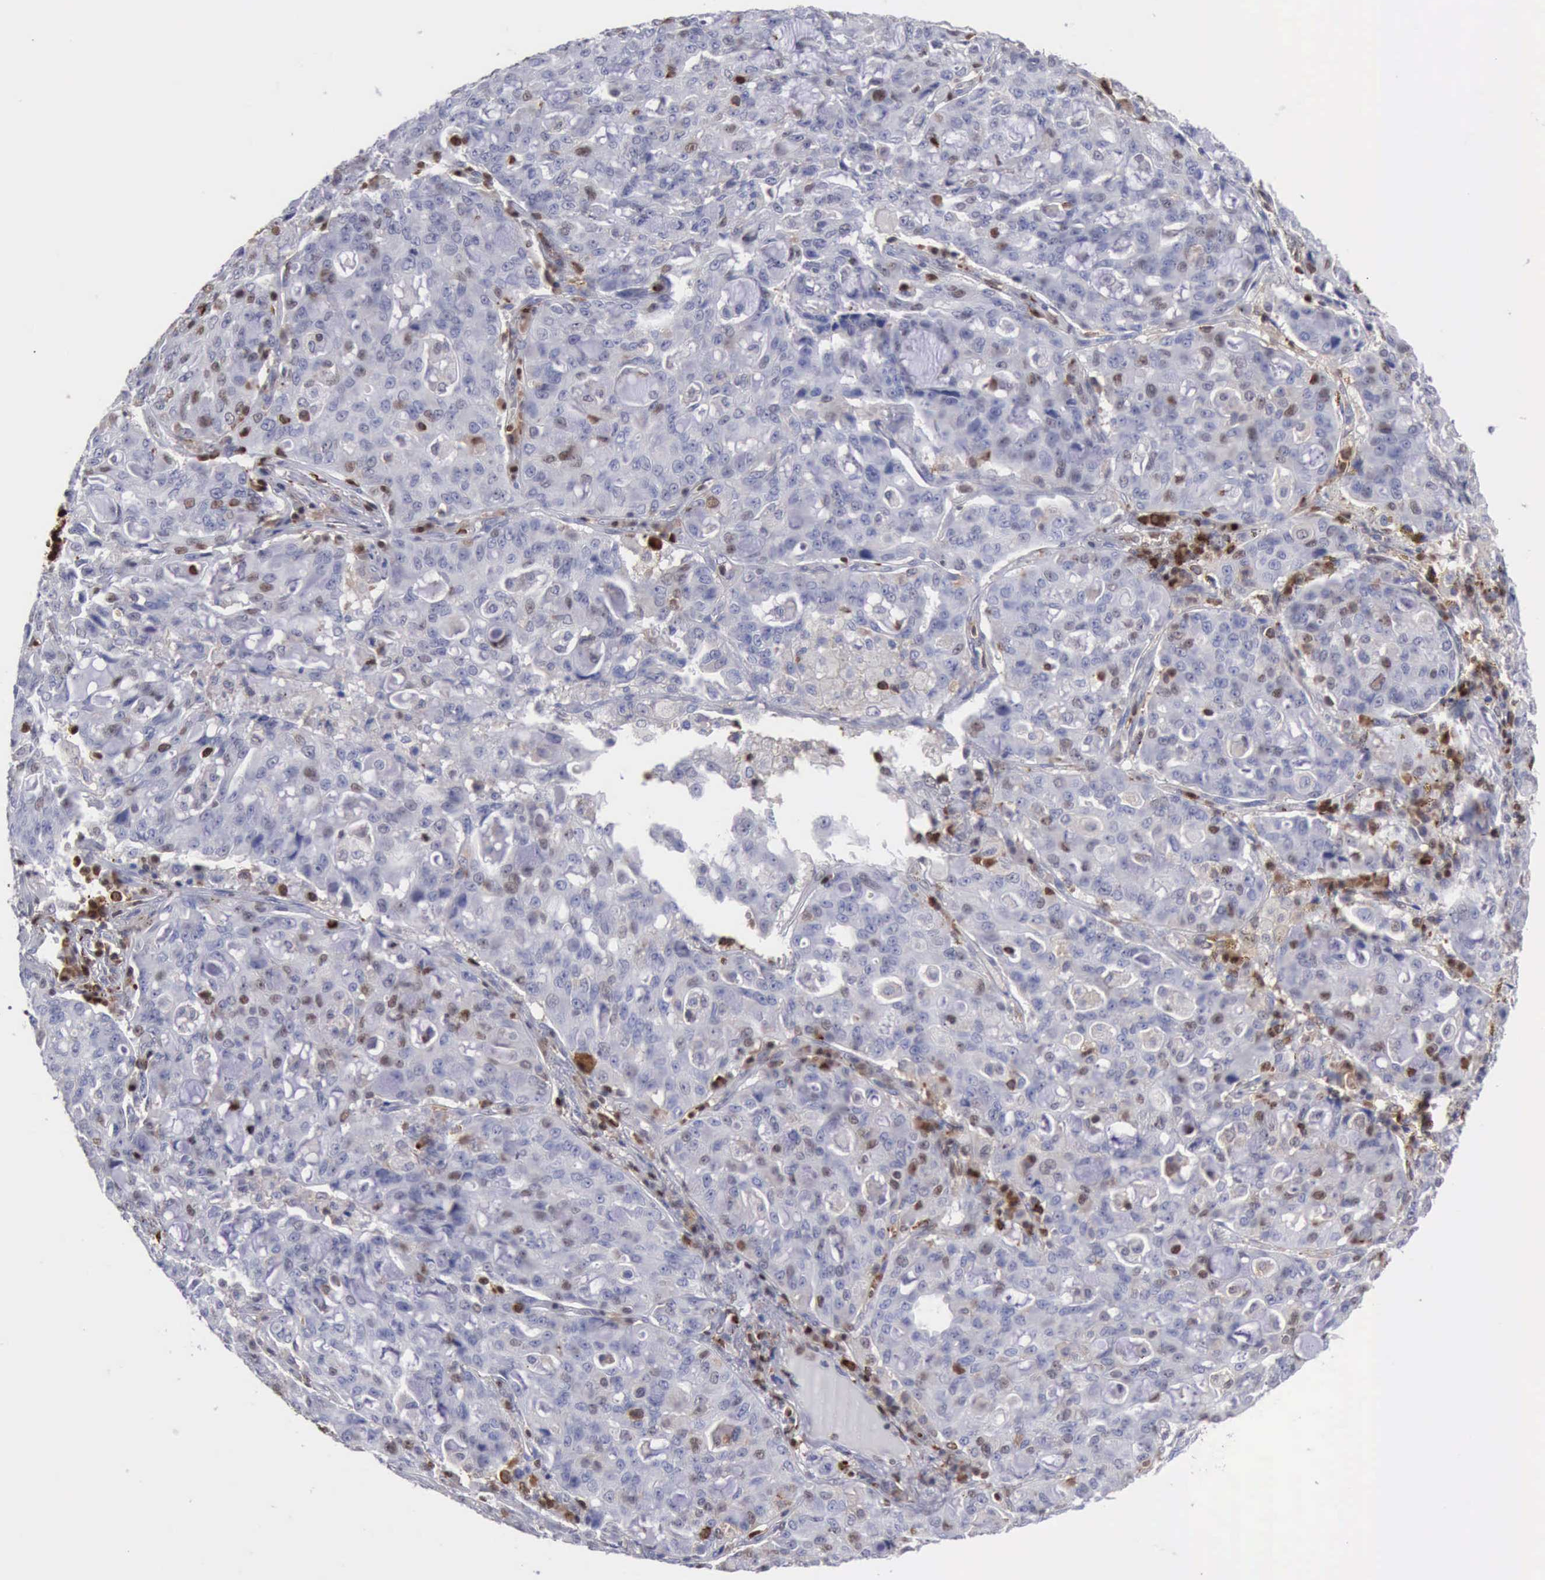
{"staining": {"intensity": "negative", "quantity": "none", "location": "none"}, "tissue": "lung cancer", "cell_type": "Tumor cells", "image_type": "cancer", "snomed": [{"axis": "morphology", "description": "Adenocarcinoma, NOS"}, {"axis": "topography", "description": "Lung"}], "caption": "Immunohistochemistry micrograph of neoplastic tissue: human adenocarcinoma (lung) stained with DAB (3,3'-diaminobenzidine) exhibits no significant protein staining in tumor cells.", "gene": "PDCD4", "patient": {"sex": "female", "age": 44}}